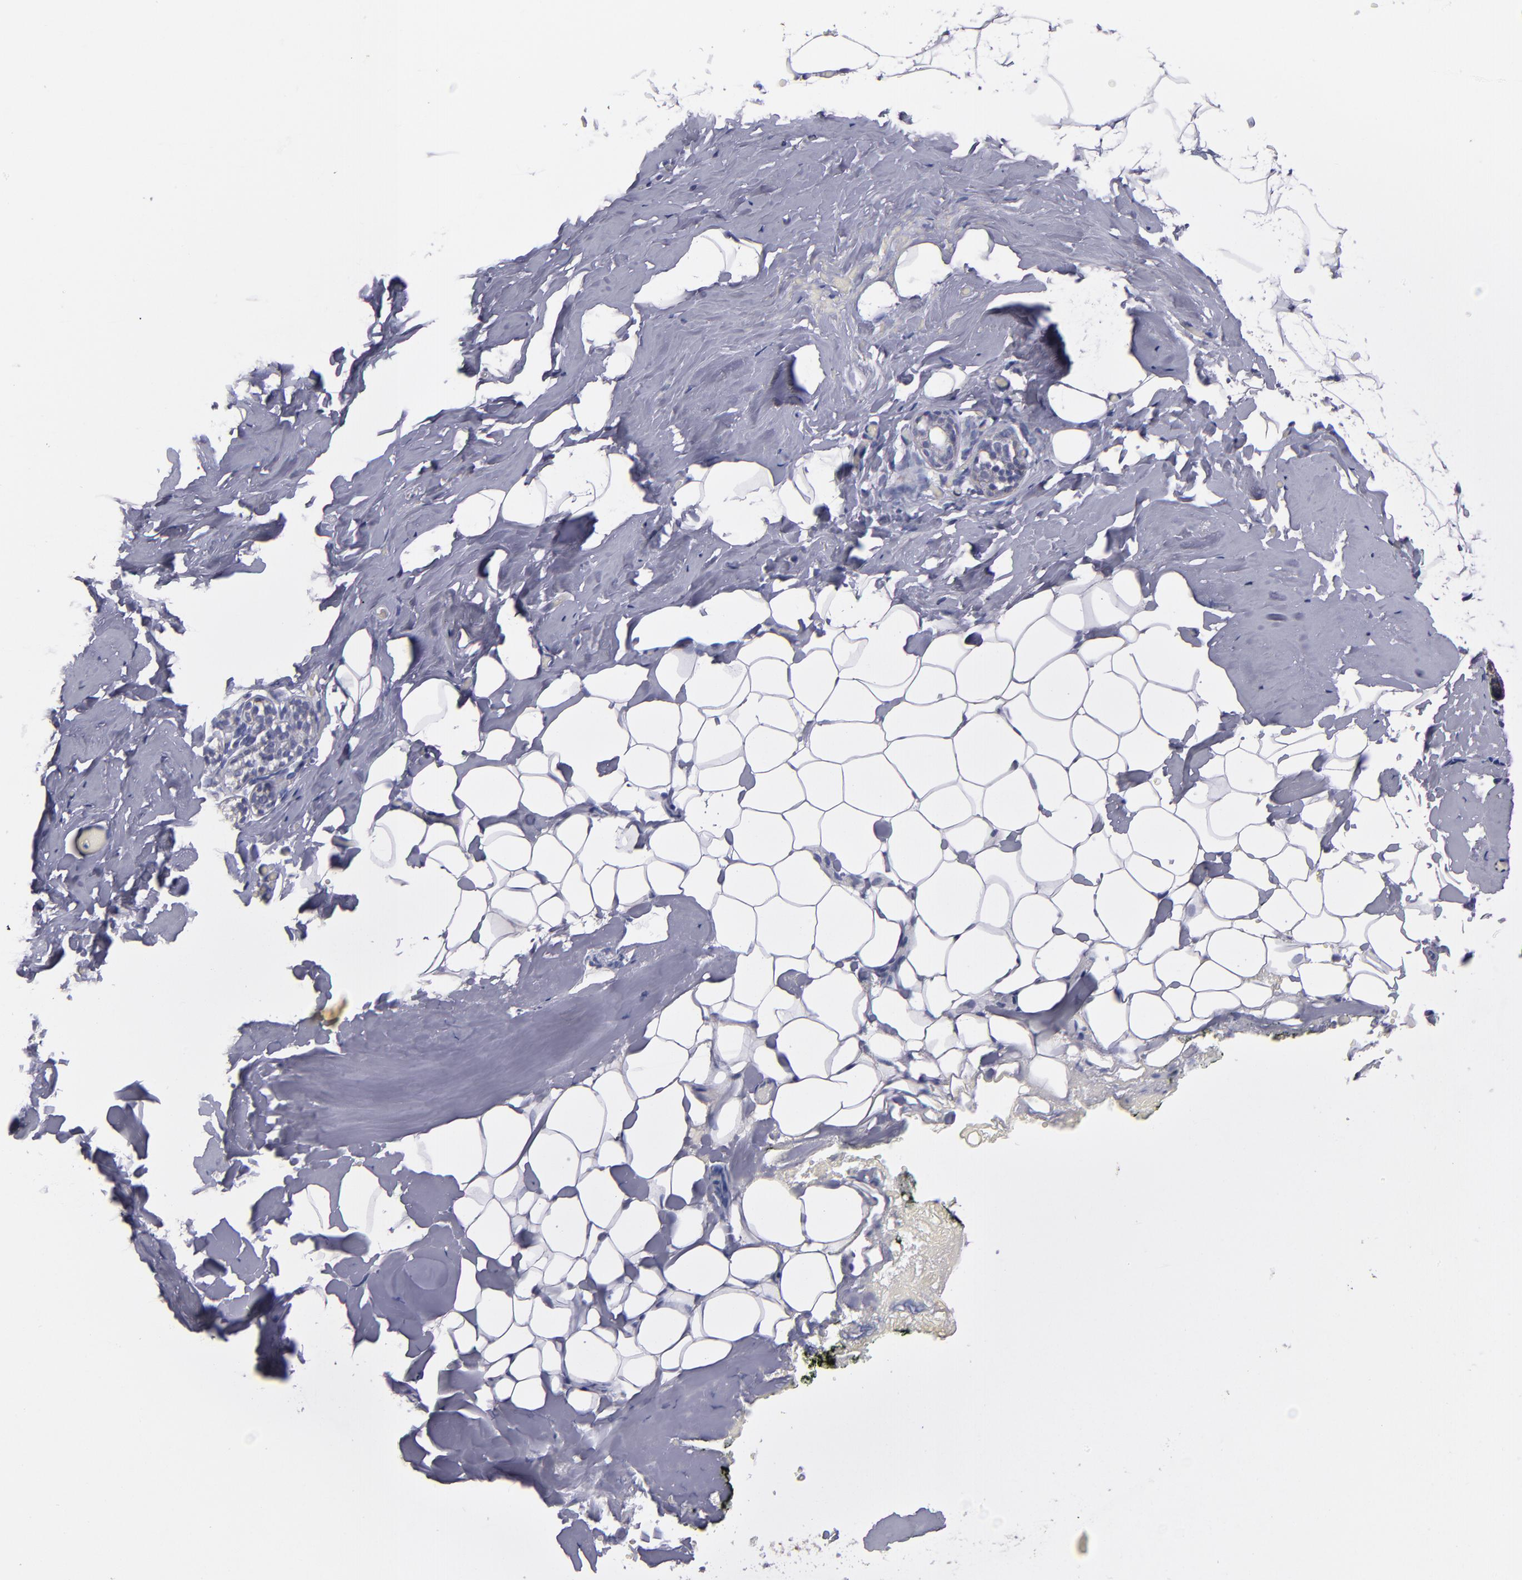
{"staining": {"intensity": "negative", "quantity": "none", "location": "none"}, "tissue": "breast", "cell_type": "Adipocytes", "image_type": "normal", "snomed": [{"axis": "morphology", "description": "Normal tissue, NOS"}, {"axis": "topography", "description": "Breast"}, {"axis": "topography", "description": "Soft tissue"}], "caption": "The IHC histopathology image has no significant positivity in adipocytes of breast. The staining is performed using DAB (3,3'-diaminobenzidine) brown chromogen with nuclei counter-stained in using hematoxylin.", "gene": "CDH3", "patient": {"sex": "female", "age": 75}}